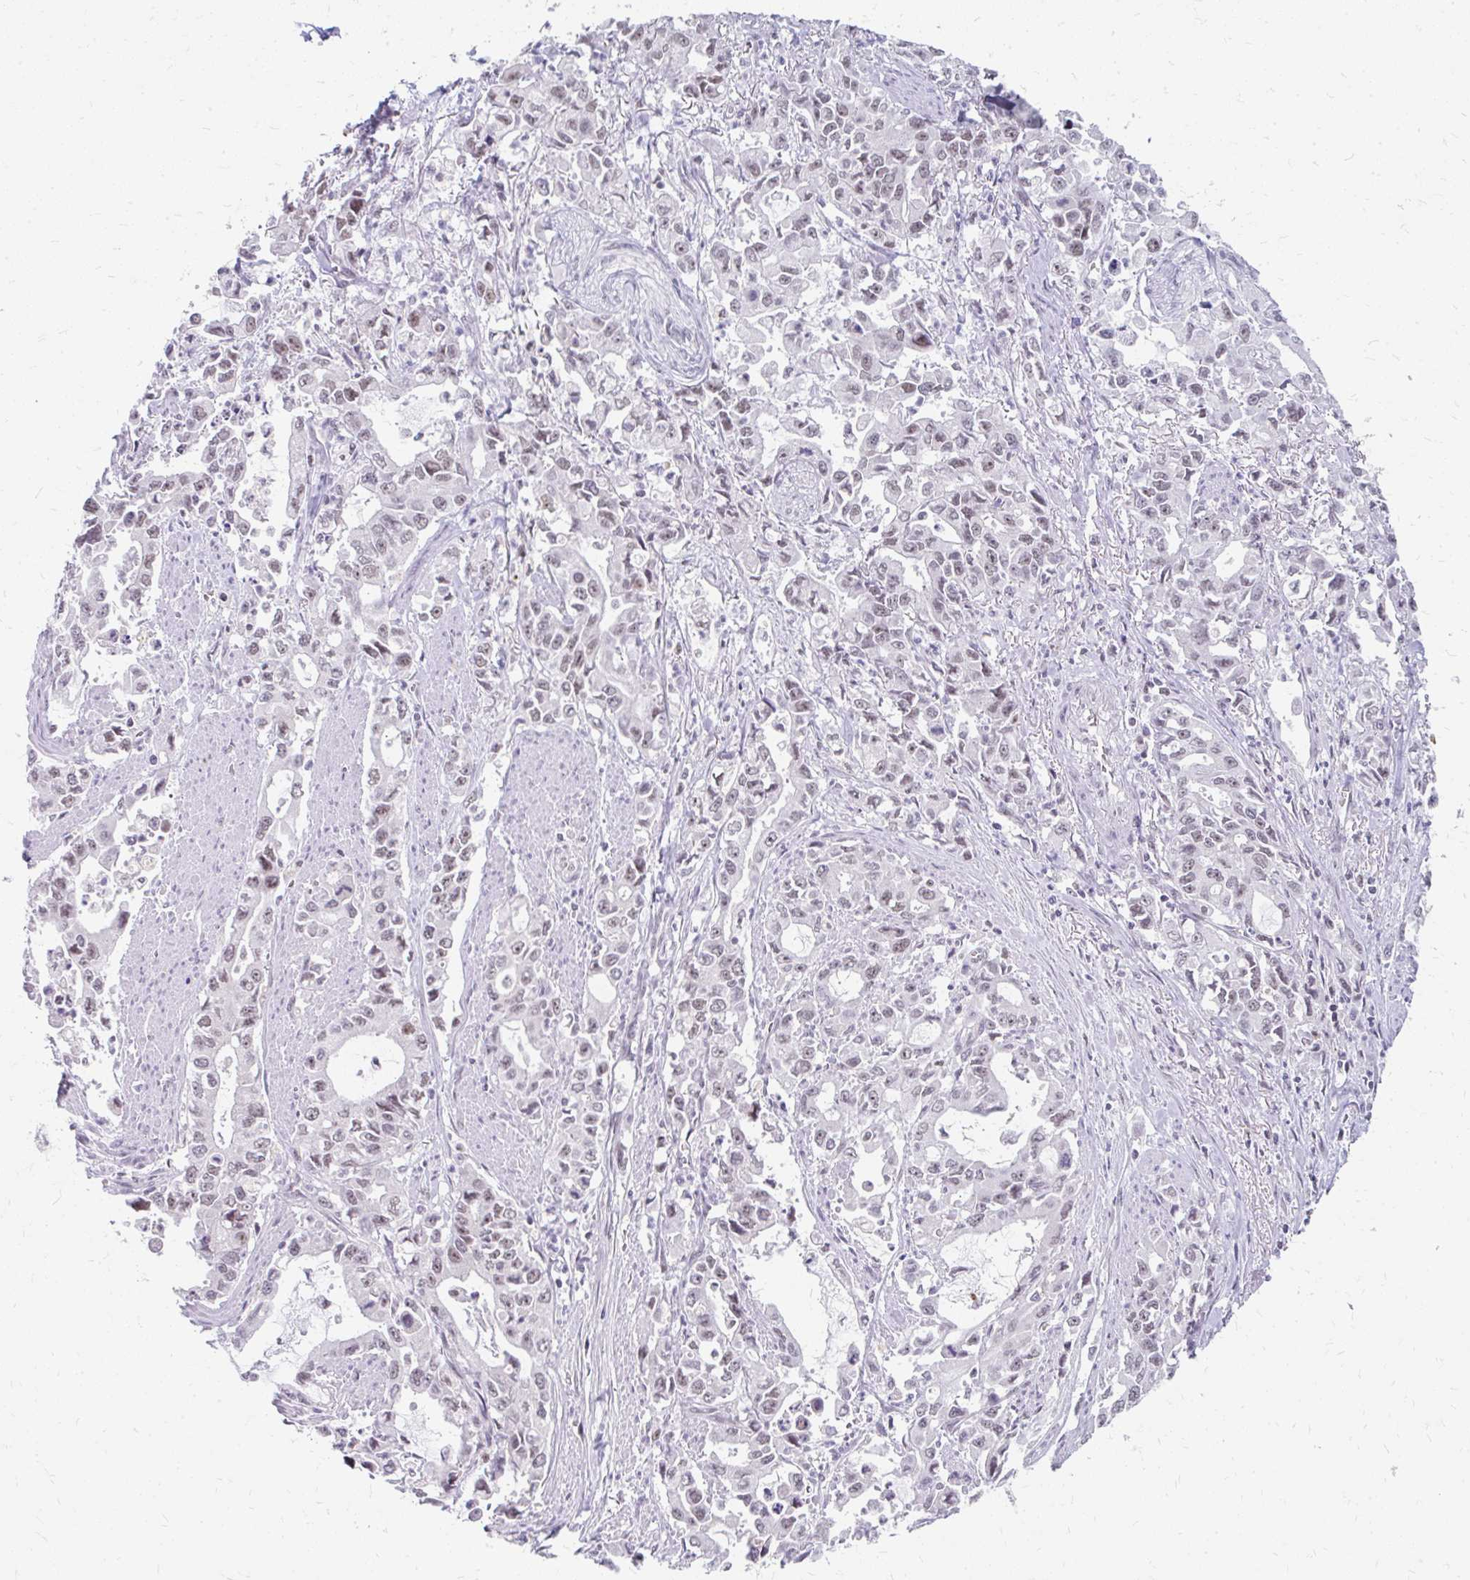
{"staining": {"intensity": "weak", "quantity": ">75%", "location": "nuclear"}, "tissue": "stomach cancer", "cell_type": "Tumor cells", "image_type": "cancer", "snomed": [{"axis": "morphology", "description": "Adenocarcinoma, NOS"}, {"axis": "topography", "description": "Stomach, upper"}], "caption": "Protein positivity by IHC exhibits weak nuclear expression in about >75% of tumor cells in stomach cancer.", "gene": "GTF2H1", "patient": {"sex": "male", "age": 85}}